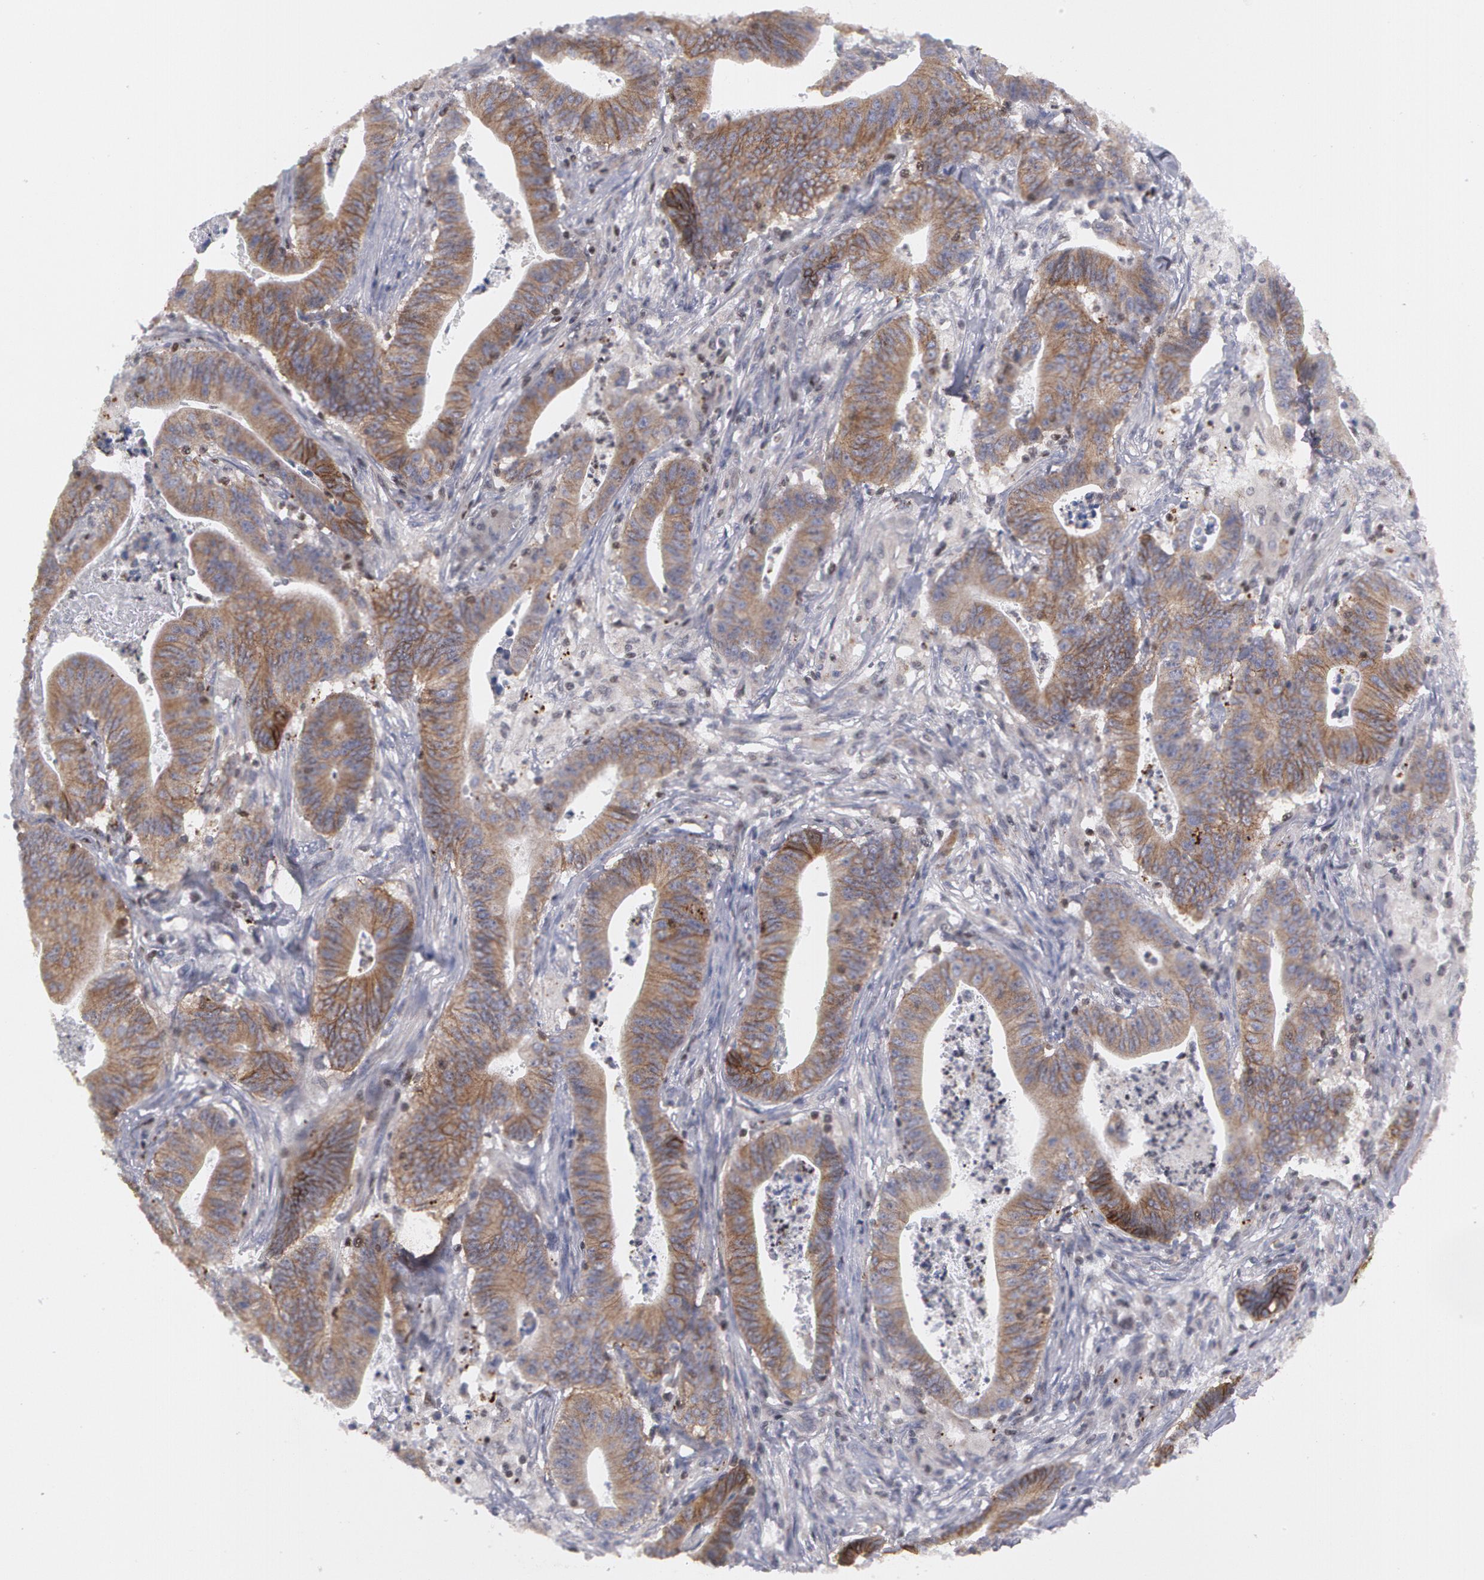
{"staining": {"intensity": "moderate", "quantity": ">75%", "location": "cytoplasmic/membranous"}, "tissue": "stomach cancer", "cell_type": "Tumor cells", "image_type": "cancer", "snomed": [{"axis": "morphology", "description": "Adenocarcinoma, NOS"}, {"axis": "topography", "description": "Stomach, lower"}], "caption": "DAB immunohistochemical staining of human stomach cancer displays moderate cytoplasmic/membranous protein expression in approximately >75% of tumor cells.", "gene": "ERBB2", "patient": {"sex": "female", "age": 86}}